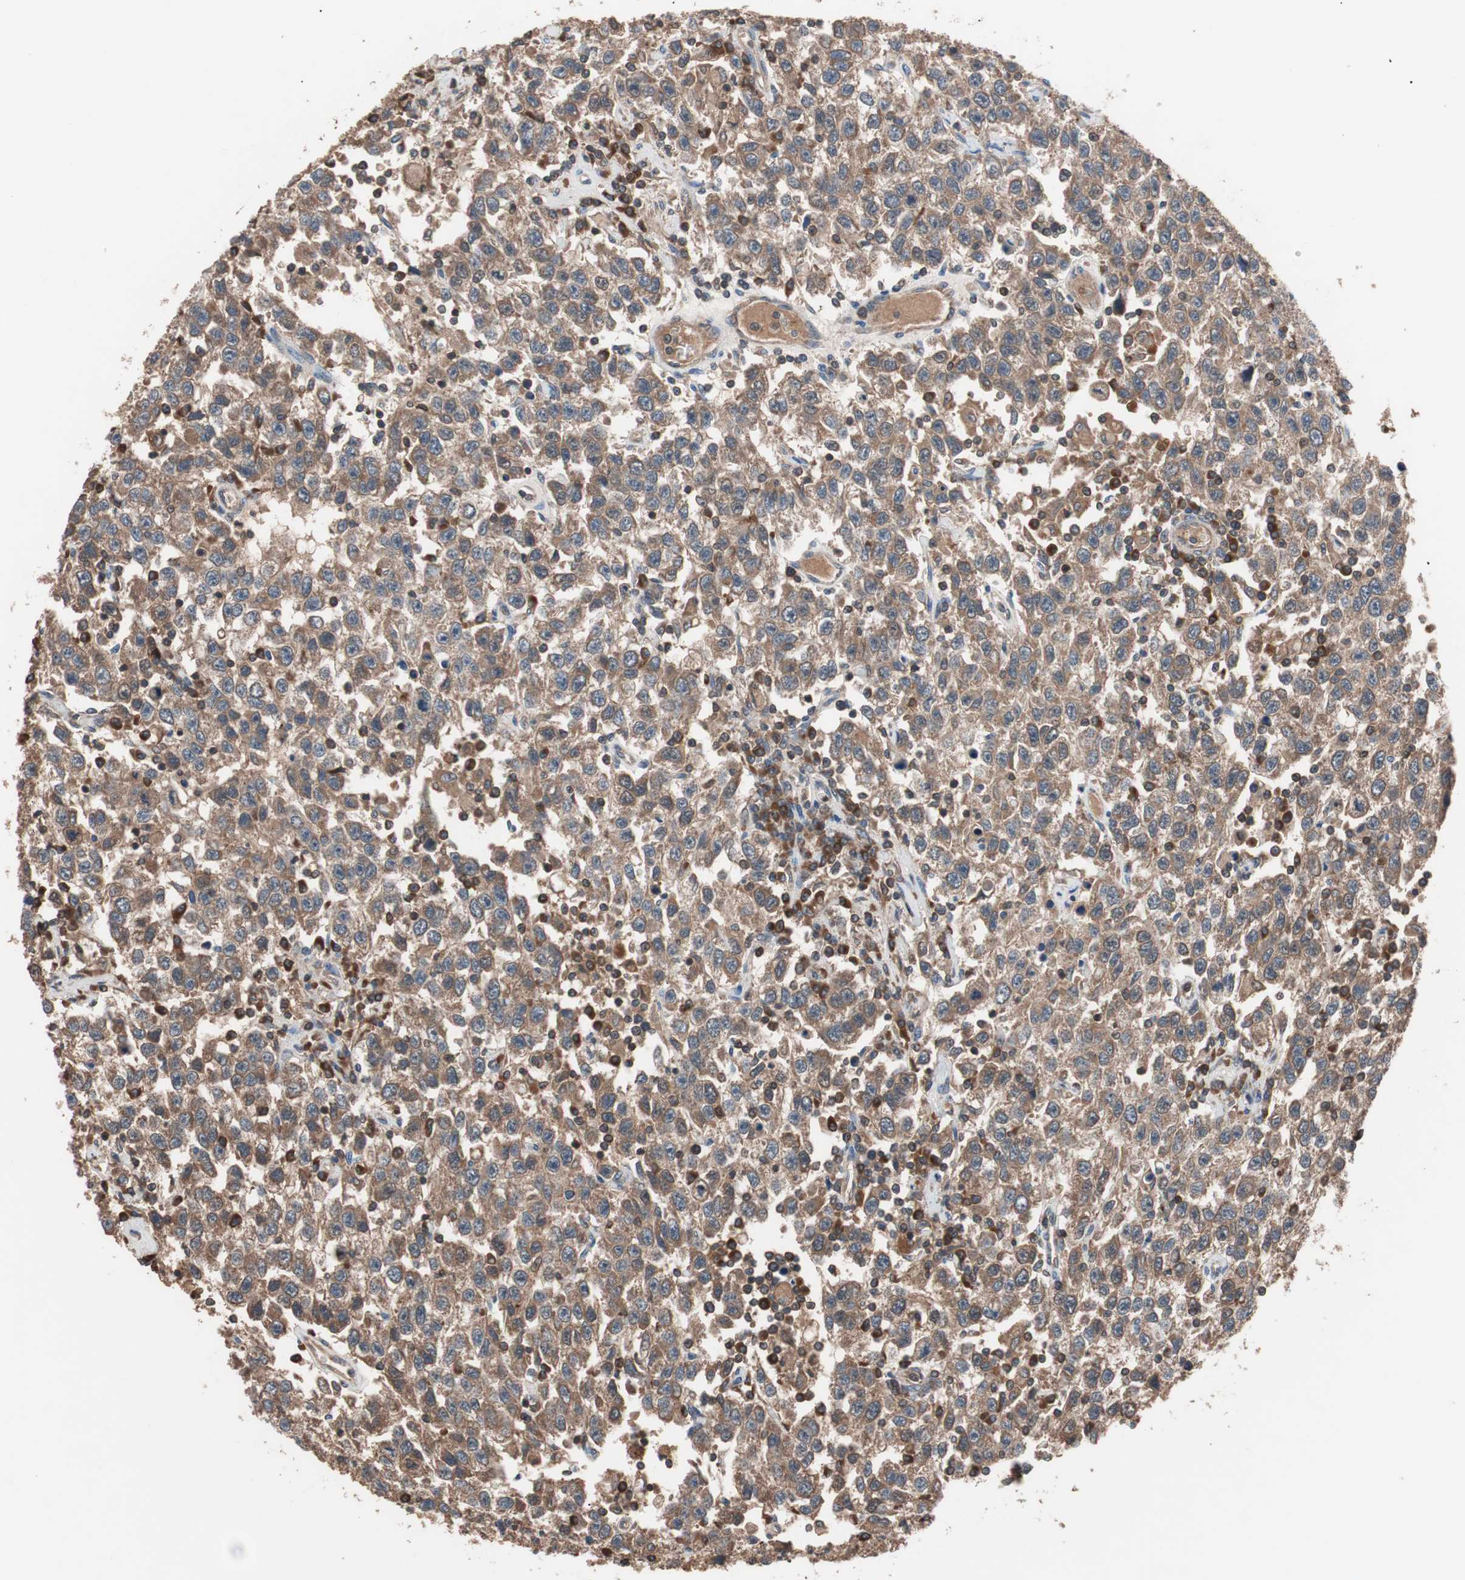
{"staining": {"intensity": "moderate", "quantity": ">75%", "location": "cytoplasmic/membranous"}, "tissue": "testis cancer", "cell_type": "Tumor cells", "image_type": "cancer", "snomed": [{"axis": "morphology", "description": "Seminoma, NOS"}, {"axis": "topography", "description": "Testis"}], "caption": "Seminoma (testis) stained with a protein marker shows moderate staining in tumor cells.", "gene": "GLYCTK", "patient": {"sex": "male", "age": 41}}